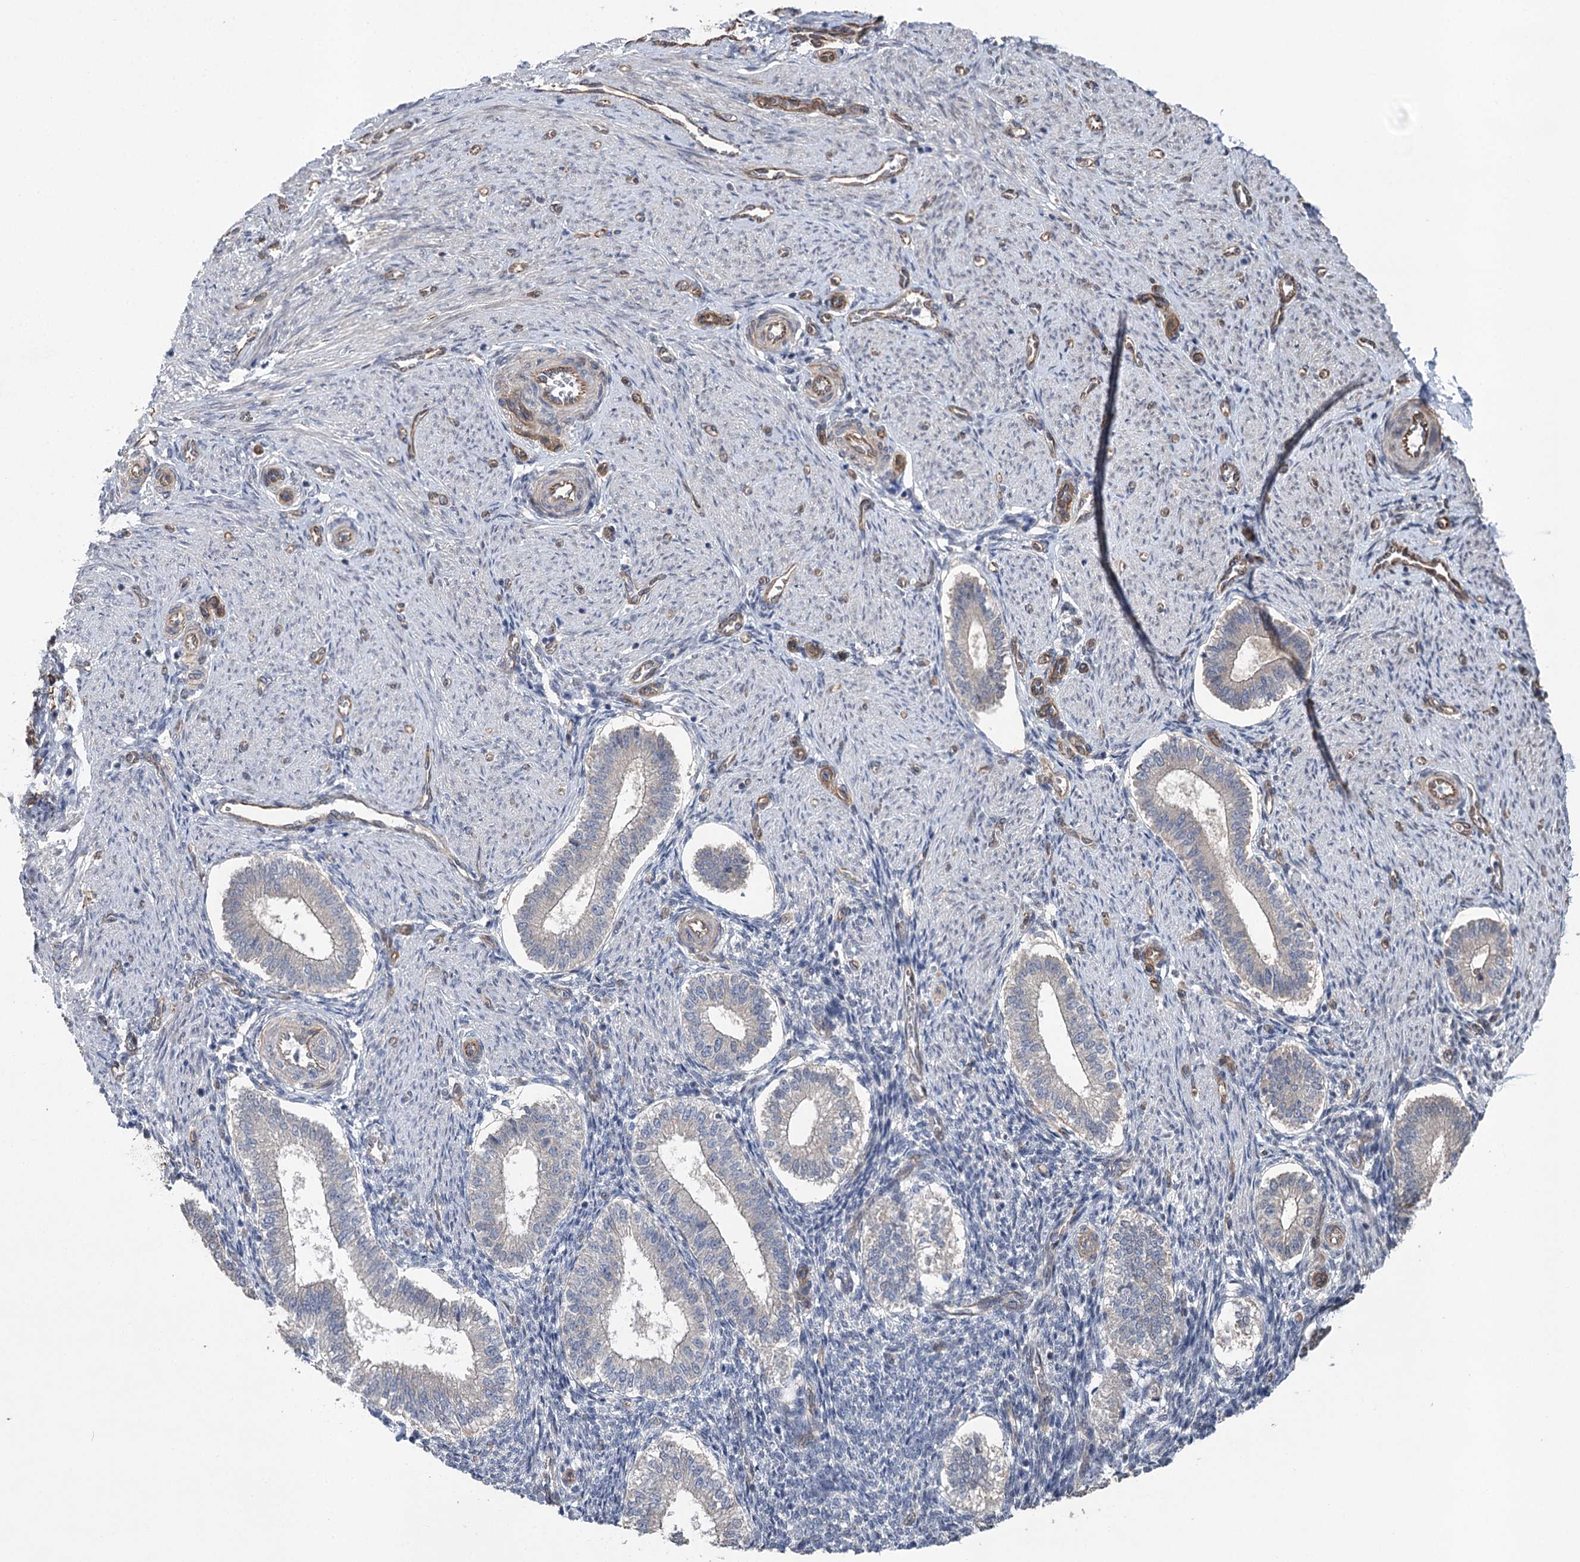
{"staining": {"intensity": "negative", "quantity": "none", "location": "none"}, "tissue": "endometrium", "cell_type": "Cells in endometrial stroma", "image_type": "normal", "snomed": [{"axis": "morphology", "description": "Normal tissue, NOS"}, {"axis": "topography", "description": "Endometrium"}], "caption": "Cells in endometrial stroma are negative for brown protein staining in benign endometrium. (Immunohistochemistry (ihc), brightfield microscopy, high magnification).", "gene": "RWDD4", "patient": {"sex": "female", "age": 25}}